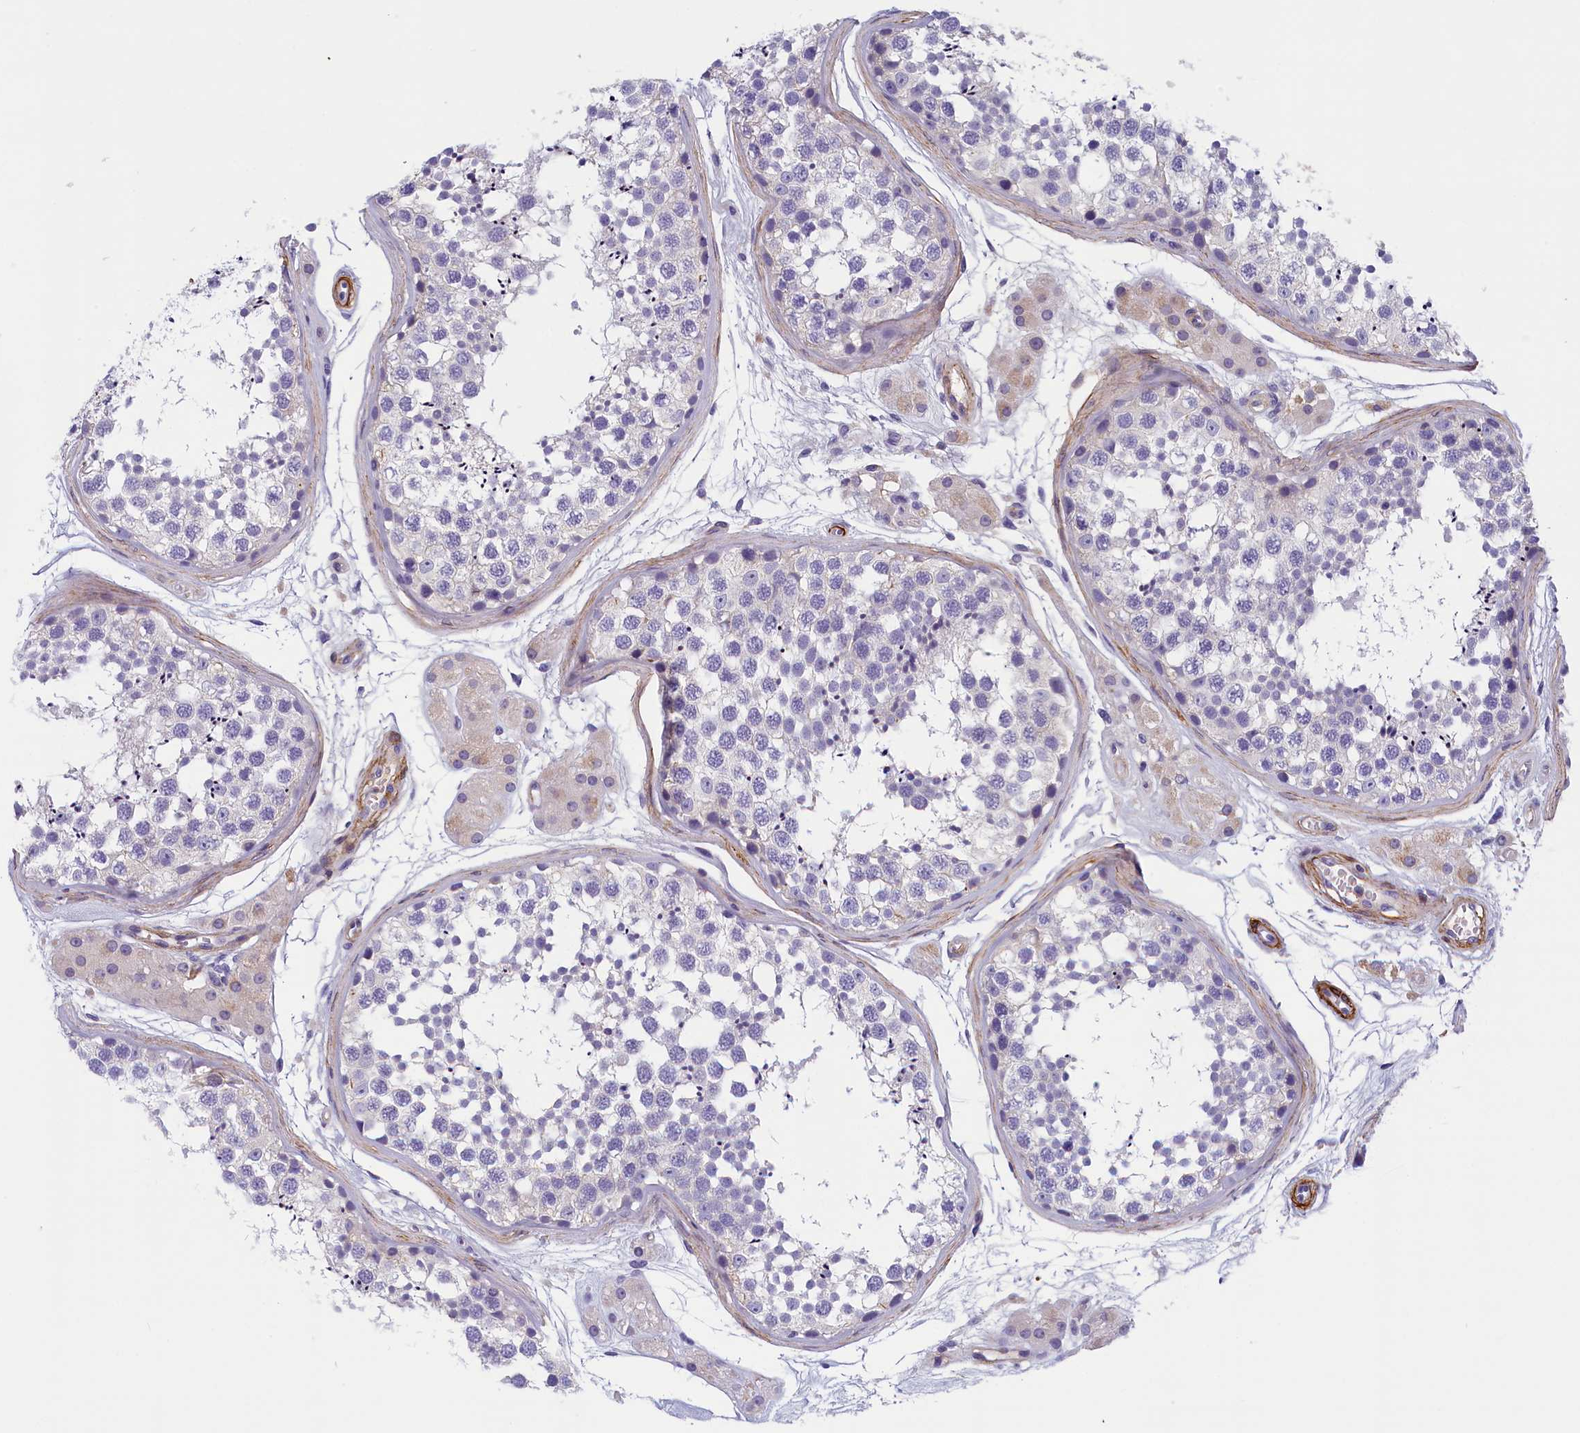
{"staining": {"intensity": "negative", "quantity": "none", "location": "none"}, "tissue": "testis", "cell_type": "Cells in seminiferous ducts", "image_type": "normal", "snomed": [{"axis": "morphology", "description": "Normal tissue, NOS"}, {"axis": "topography", "description": "Testis"}], "caption": "This is a micrograph of immunohistochemistry (IHC) staining of unremarkable testis, which shows no expression in cells in seminiferous ducts.", "gene": "BCL2L13", "patient": {"sex": "male", "age": 56}}